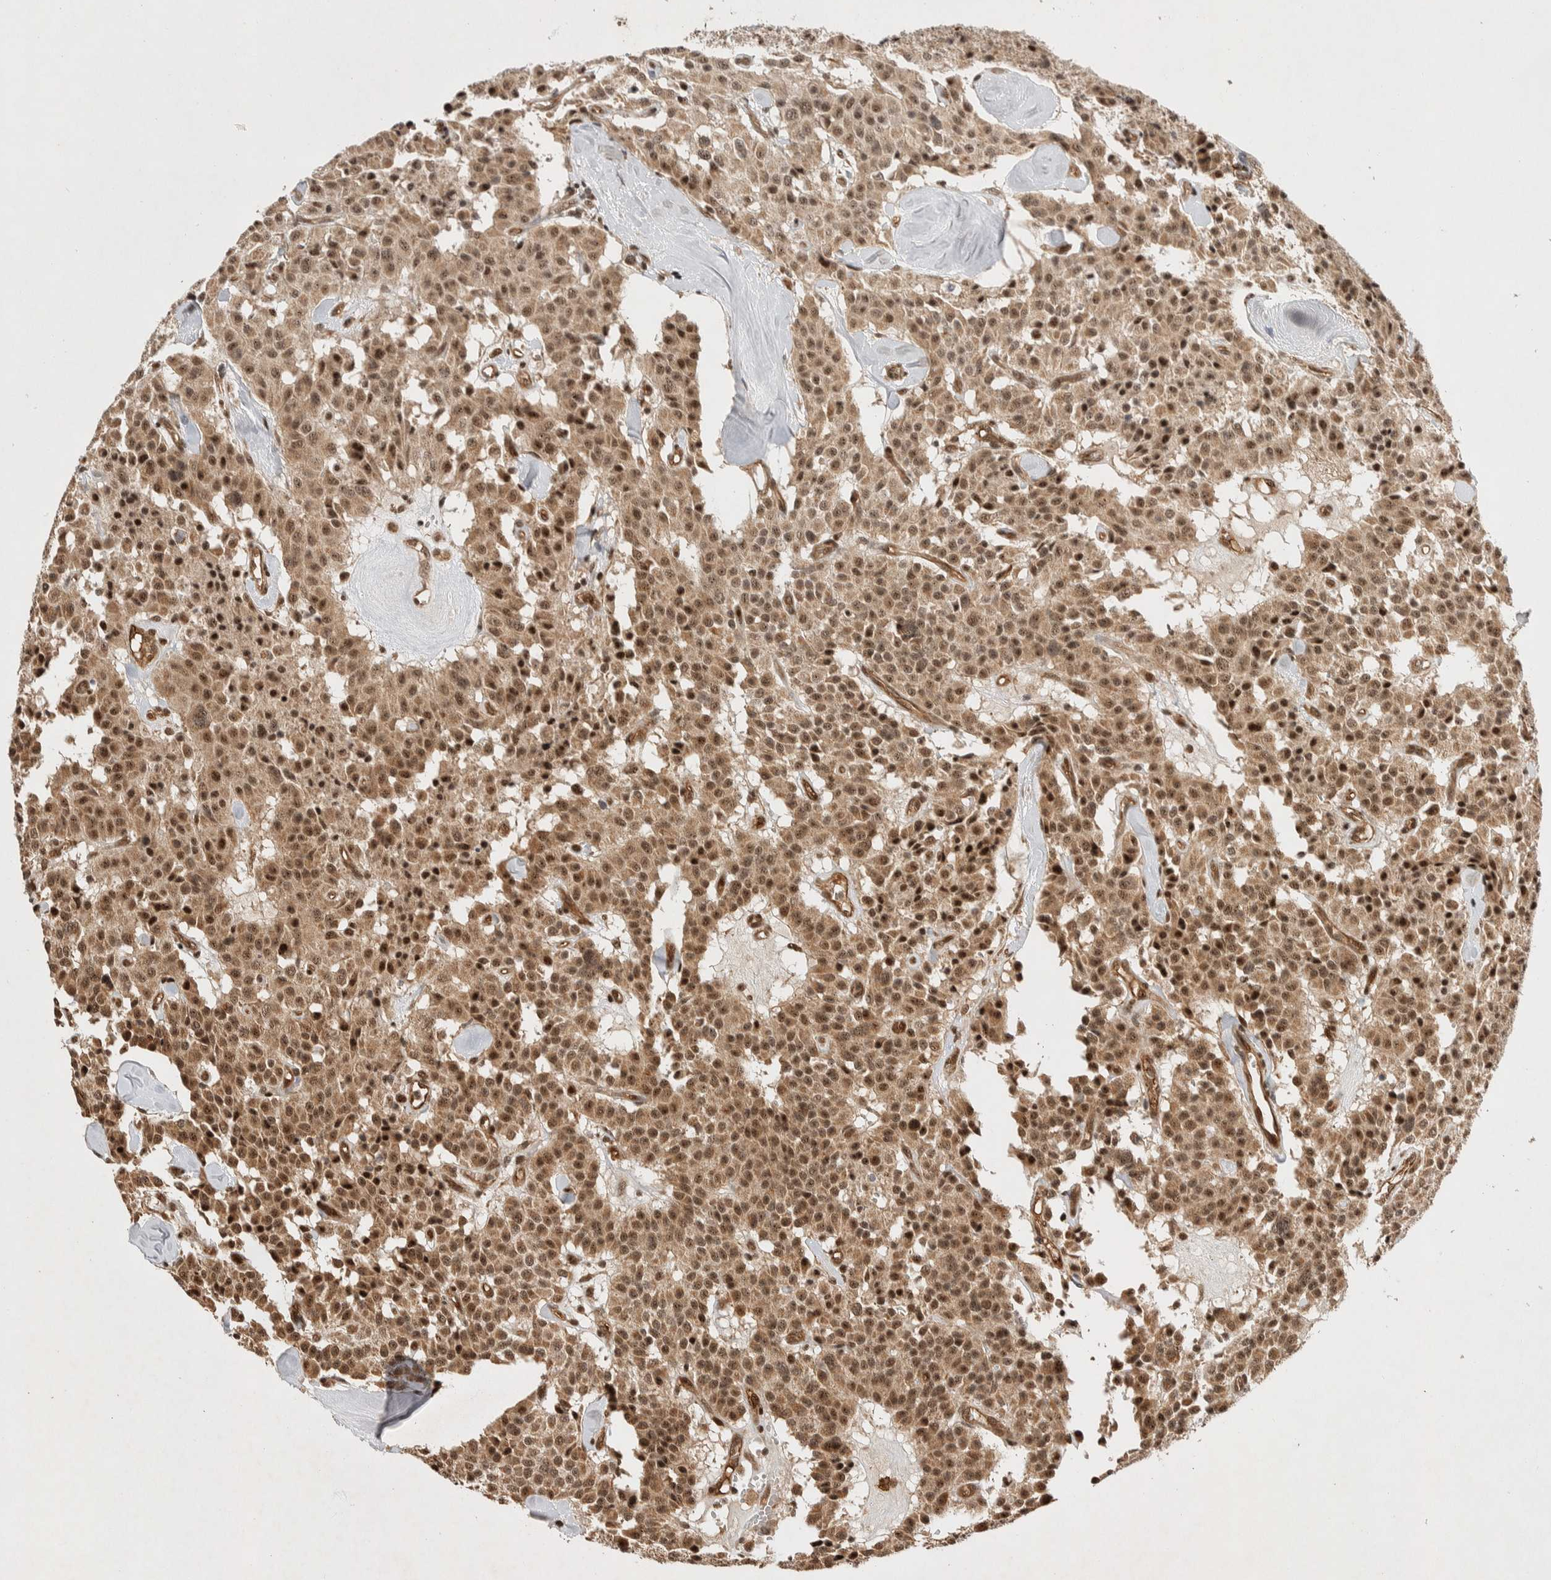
{"staining": {"intensity": "moderate", "quantity": ">75%", "location": "cytoplasmic/membranous,nuclear"}, "tissue": "carcinoid", "cell_type": "Tumor cells", "image_type": "cancer", "snomed": [{"axis": "morphology", "description": "Carcinoid, malignant, NOS"}, {"axis": "topography", "description": "Lung"}], "caption": "Carcinoid tissue shows moderate cytoplasmic/membranous and nuclear expression in about >75% of tumor cells, visualized by immunohistochemistry. Using DAB (brown) and hematoxylin (blue) stains, captured at high magnification using brightfield microscopy.", "gene": "TOR1B", "patient": {"sex": "male", "age": 30}}